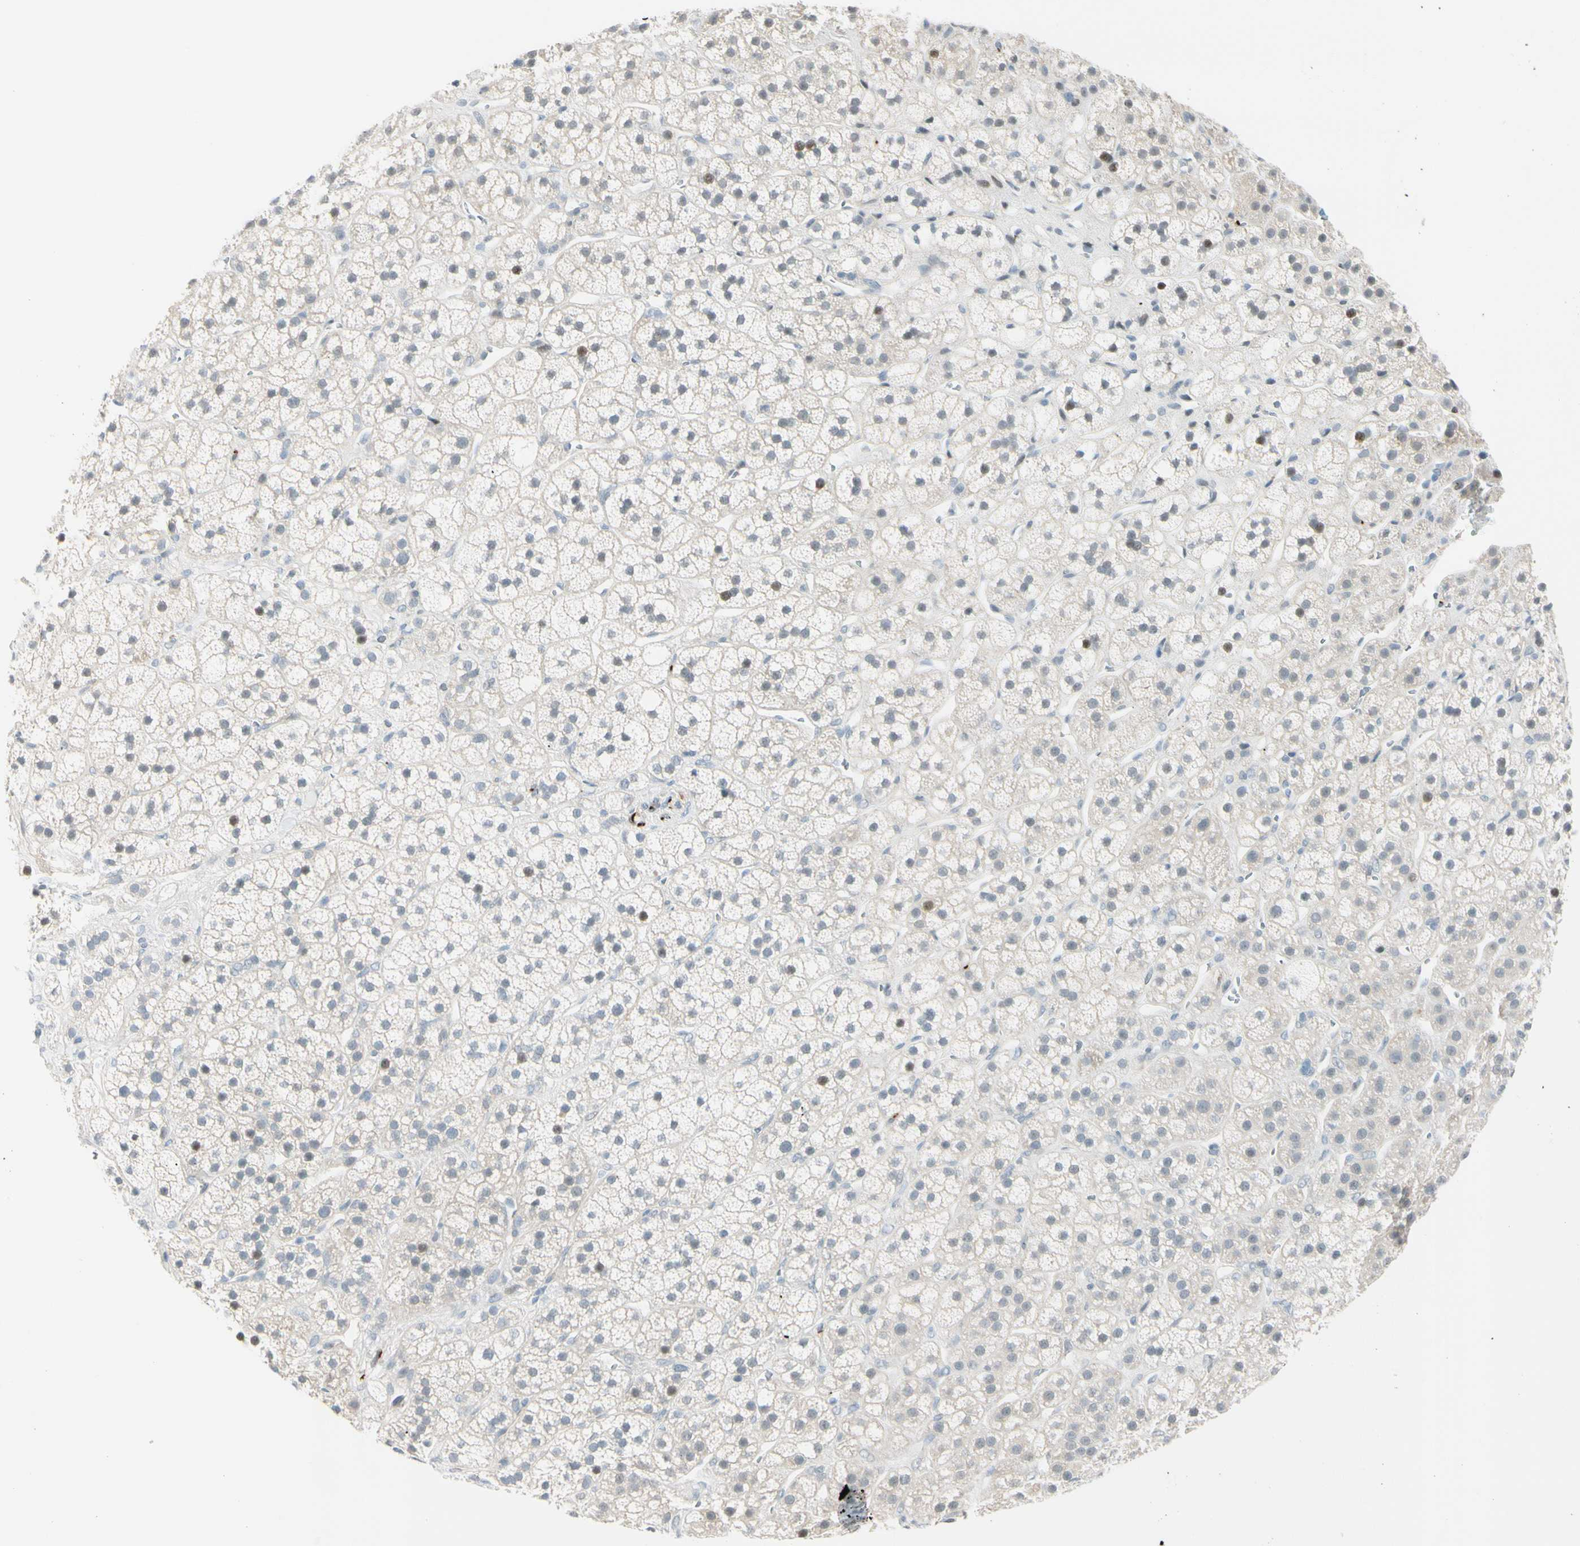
{"staining": {"intensity": "moderate", "quantity": "<25%", "location": "nuclear"}, "tissue": "adrenal gland", "cell_type": "Glandular cells", "image_type": "normal", "snomed": [{"axis": "morphology", "description": "Normal tissue, NOS"}, {"axis": "topography", "description": "Adrenal gland"}], "caption": "IHC histopathology image of normal adrenal gland: human adrenal gland stained using IHC displays low levels of moderate protein expression localized specifically in the nuclear of glandular cells, appearing as a nuclear brown color.", "gene": "B4GALNT1", "patient": {"sex": "male", "age": 56}}